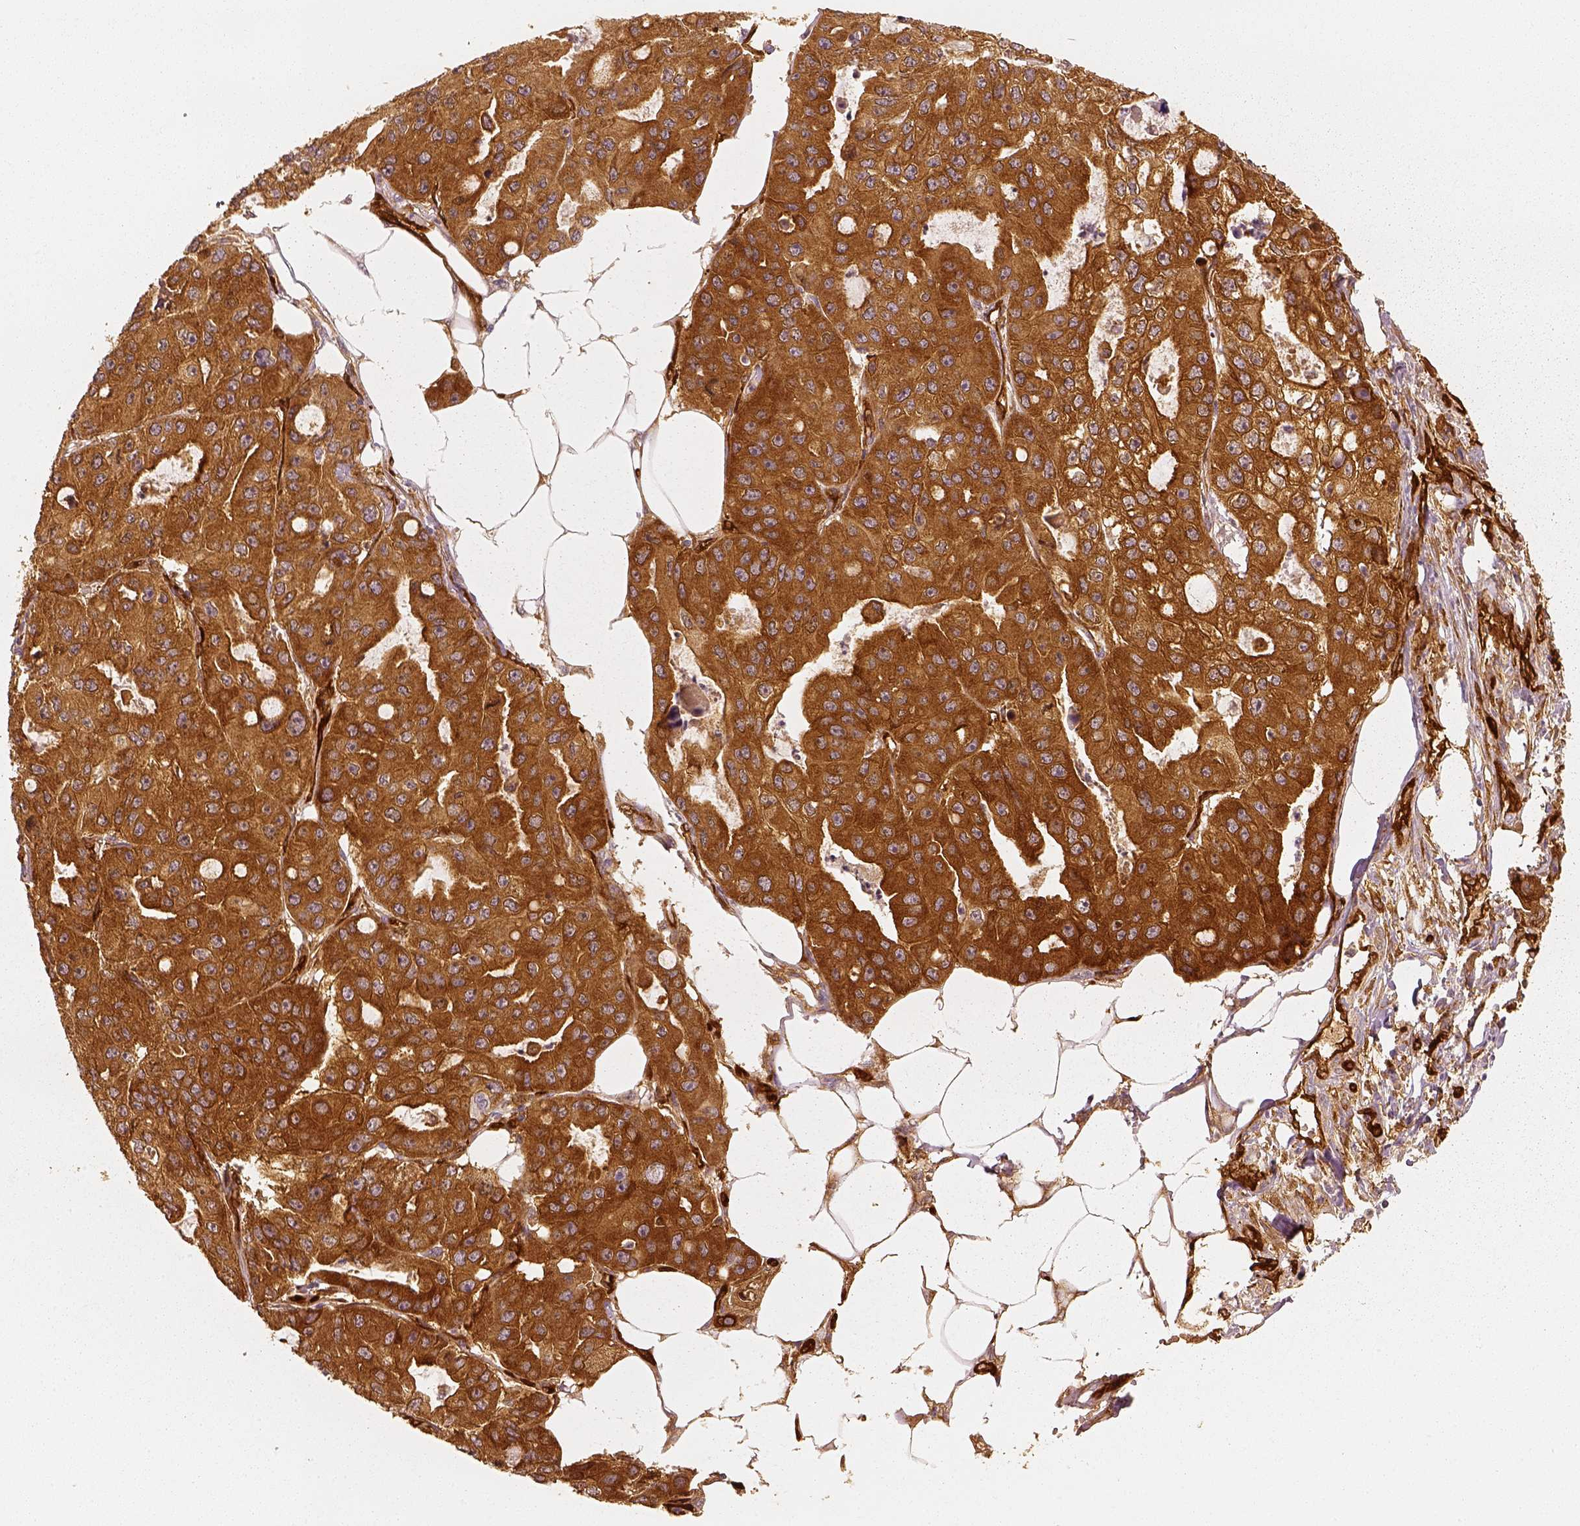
{"staining": {"intensity": "strong", "quantity": ">75%", "location": "cytoplasmic/membranous"}, "tissue": "ovarian cancer", "cell_type": "Tumor cells", "image_type": "cancer", "snomed": [{"axis": "morphology", "description": "Cystadenocarcinoma, serous, NOS"}, {"axis": "topography", "description": "Ovary"}], "caption": "Protein staining reveals strong cytoplasmic/membranous staining in about >75% of tumor cells in serous cystadenocarcinoma (ovarian). The protein is stained brown, and the nuclei are stained in blue (DAB IHC with brightfield microscopy, high magnification).", "gene": "FSCN1", "patient": {"sex": "female", "age": 56}}